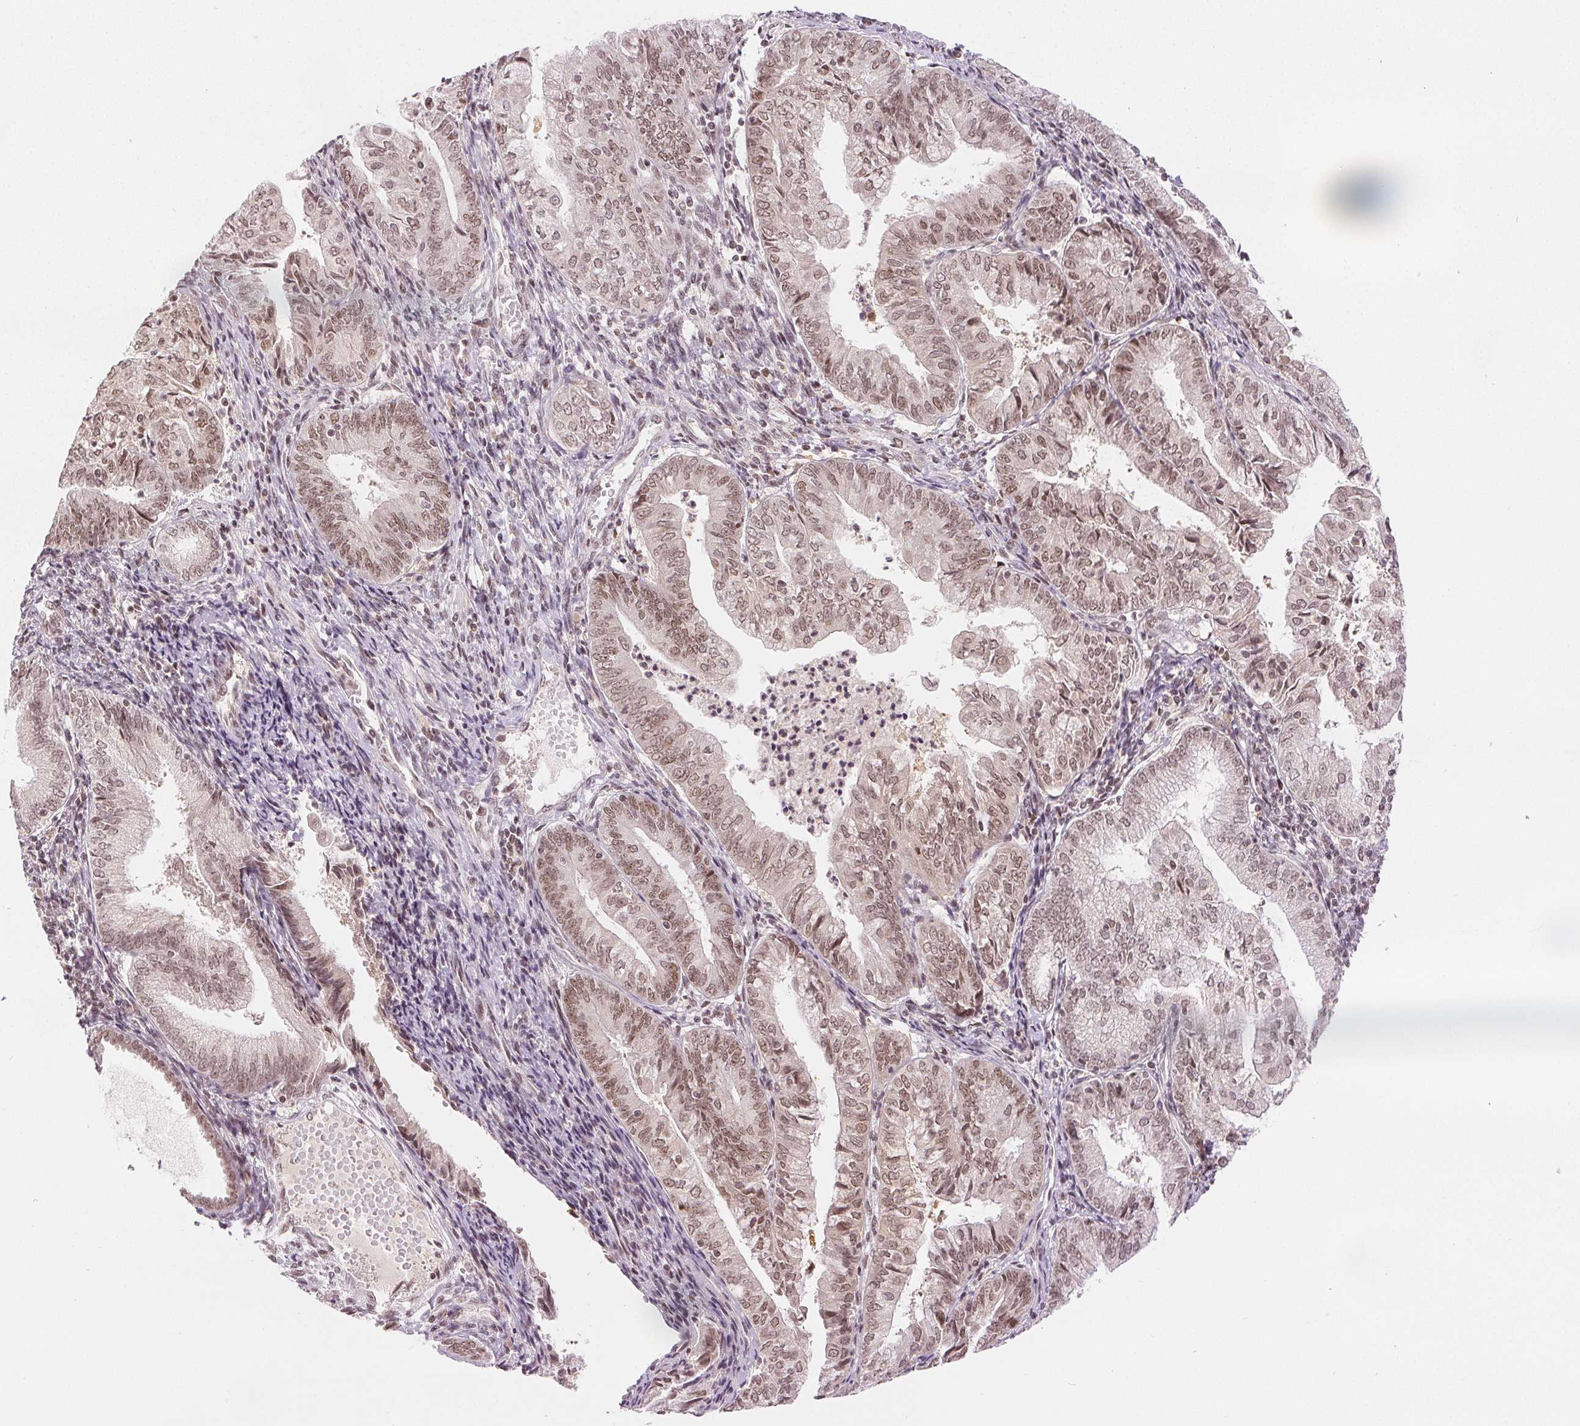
{"staining": {"intensity": "moderate", "quantity": ">75%", "location": "nuclear"}, "tissue": "endometrial cancer", "cell_type": "Tumor cells", "image_type": "cancer", "snomed": [{"axis": "morphology", "description": "Adenocarcinoma, NOS"}, {"axis": "topography", "description": "Endometrium"}], "caption": "Protein positivity by immunohistochemistry (IHC) demonstrates moderate nuclear staining in about >75% of tumor cells in endometrial cancer (adenocarcinoma).", "gene": "DEK", "patient": {"sex": "female", "age": 55}}